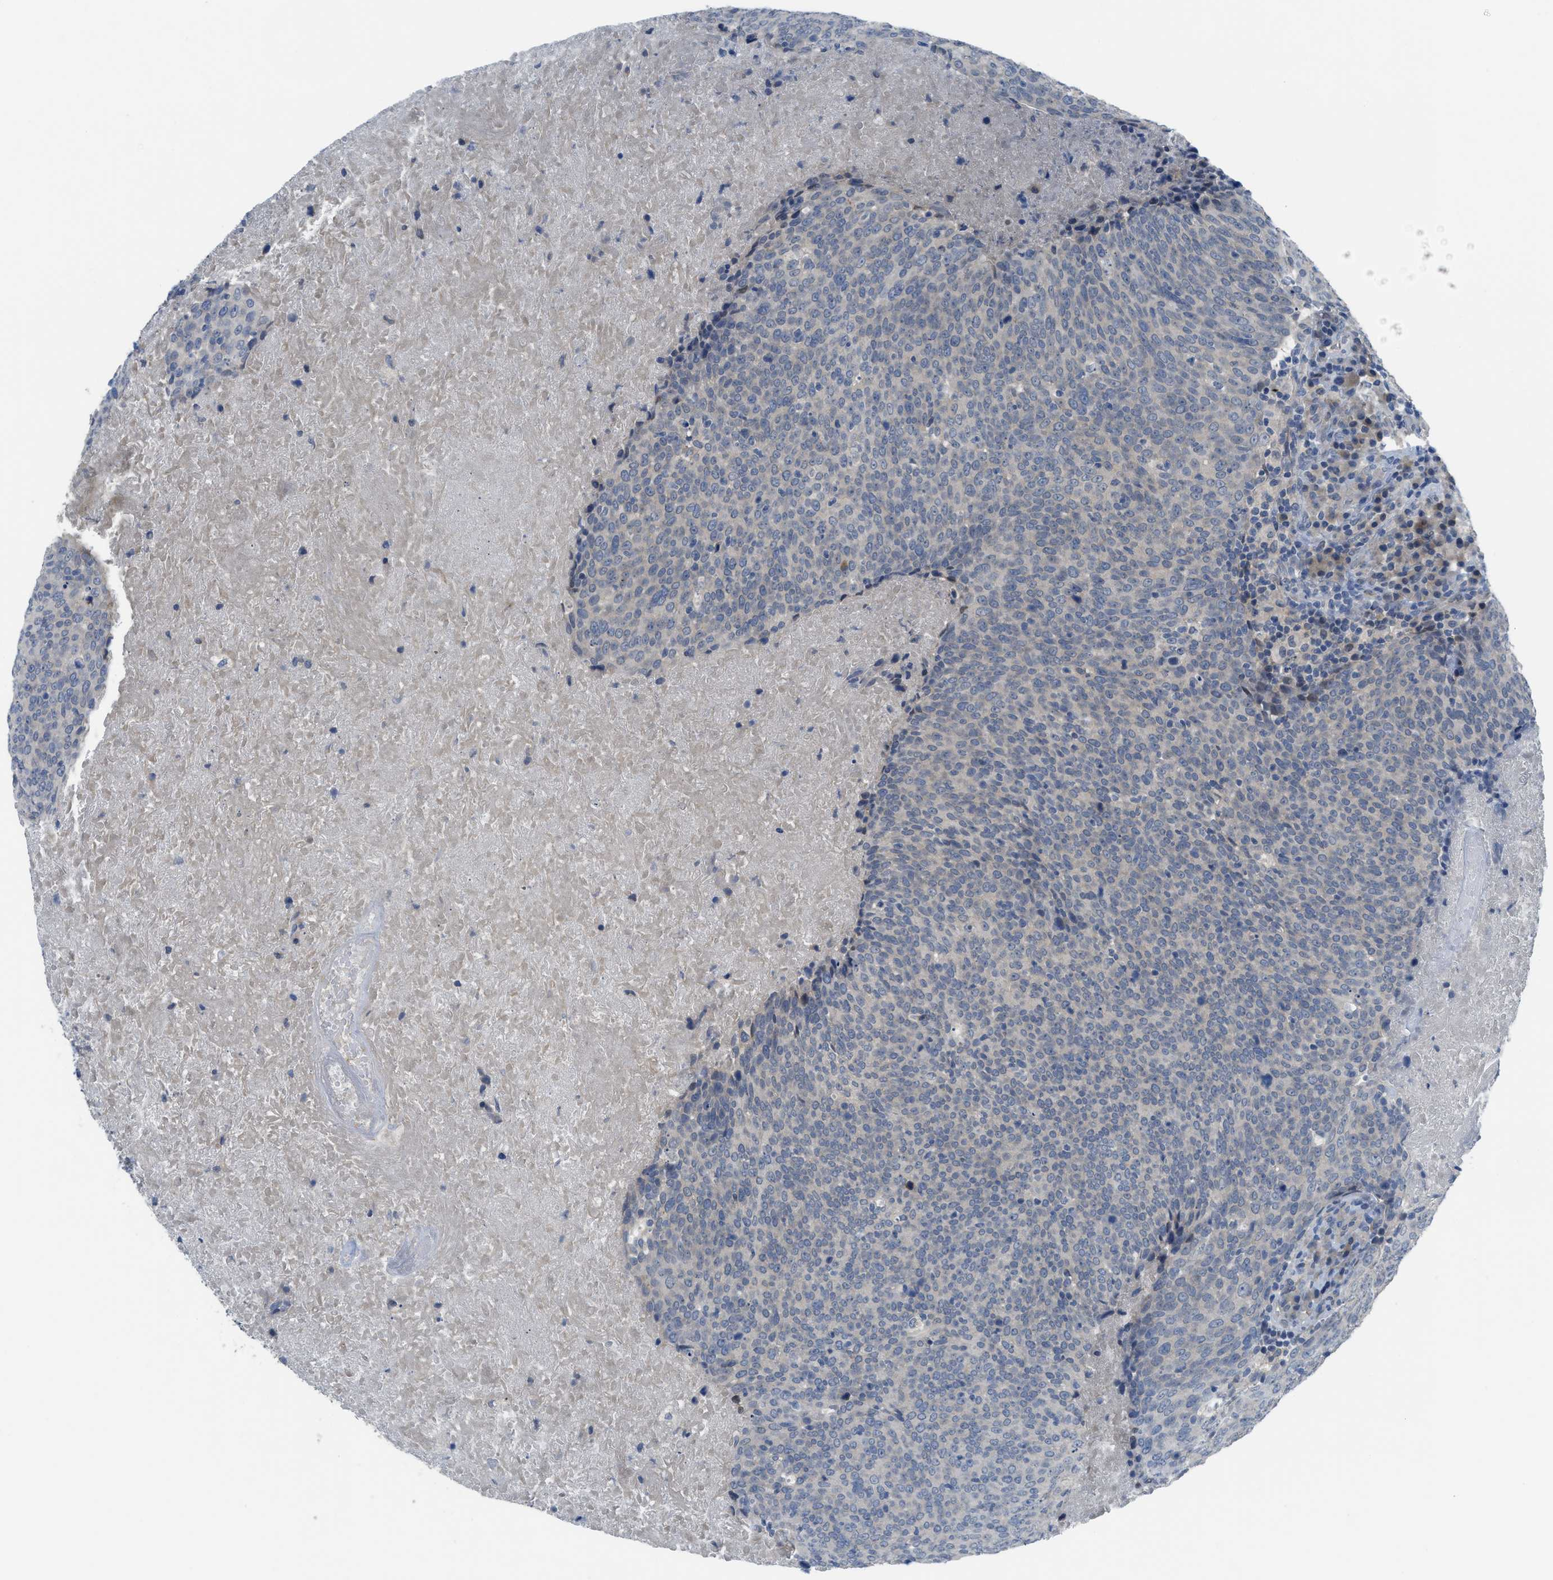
{"staining": {"intensity": "weak", "quantity": "<25%", "location": "cytoplasmic/membranous"}, "tissue": "head and neck cancer", "cell_type": "Tumor cells", "image_type": "cancer", "snomed": [{"axis": "morphology", "description": "Squamous cell carcinoma, NOS"}, {"axis": "morphology", "description": "Squamous cell carcinoma, metastatic, NOS"}, {"axis": "topography", "description": "Lymph node"}, {"axis": "topography", "description": "Head-Neck"}], "caption": "Tumor cells show no significant protein staining in head and neck cancer.", "gene": "TNFAIP1", "patient": {"sex": "male", "age": 62}}